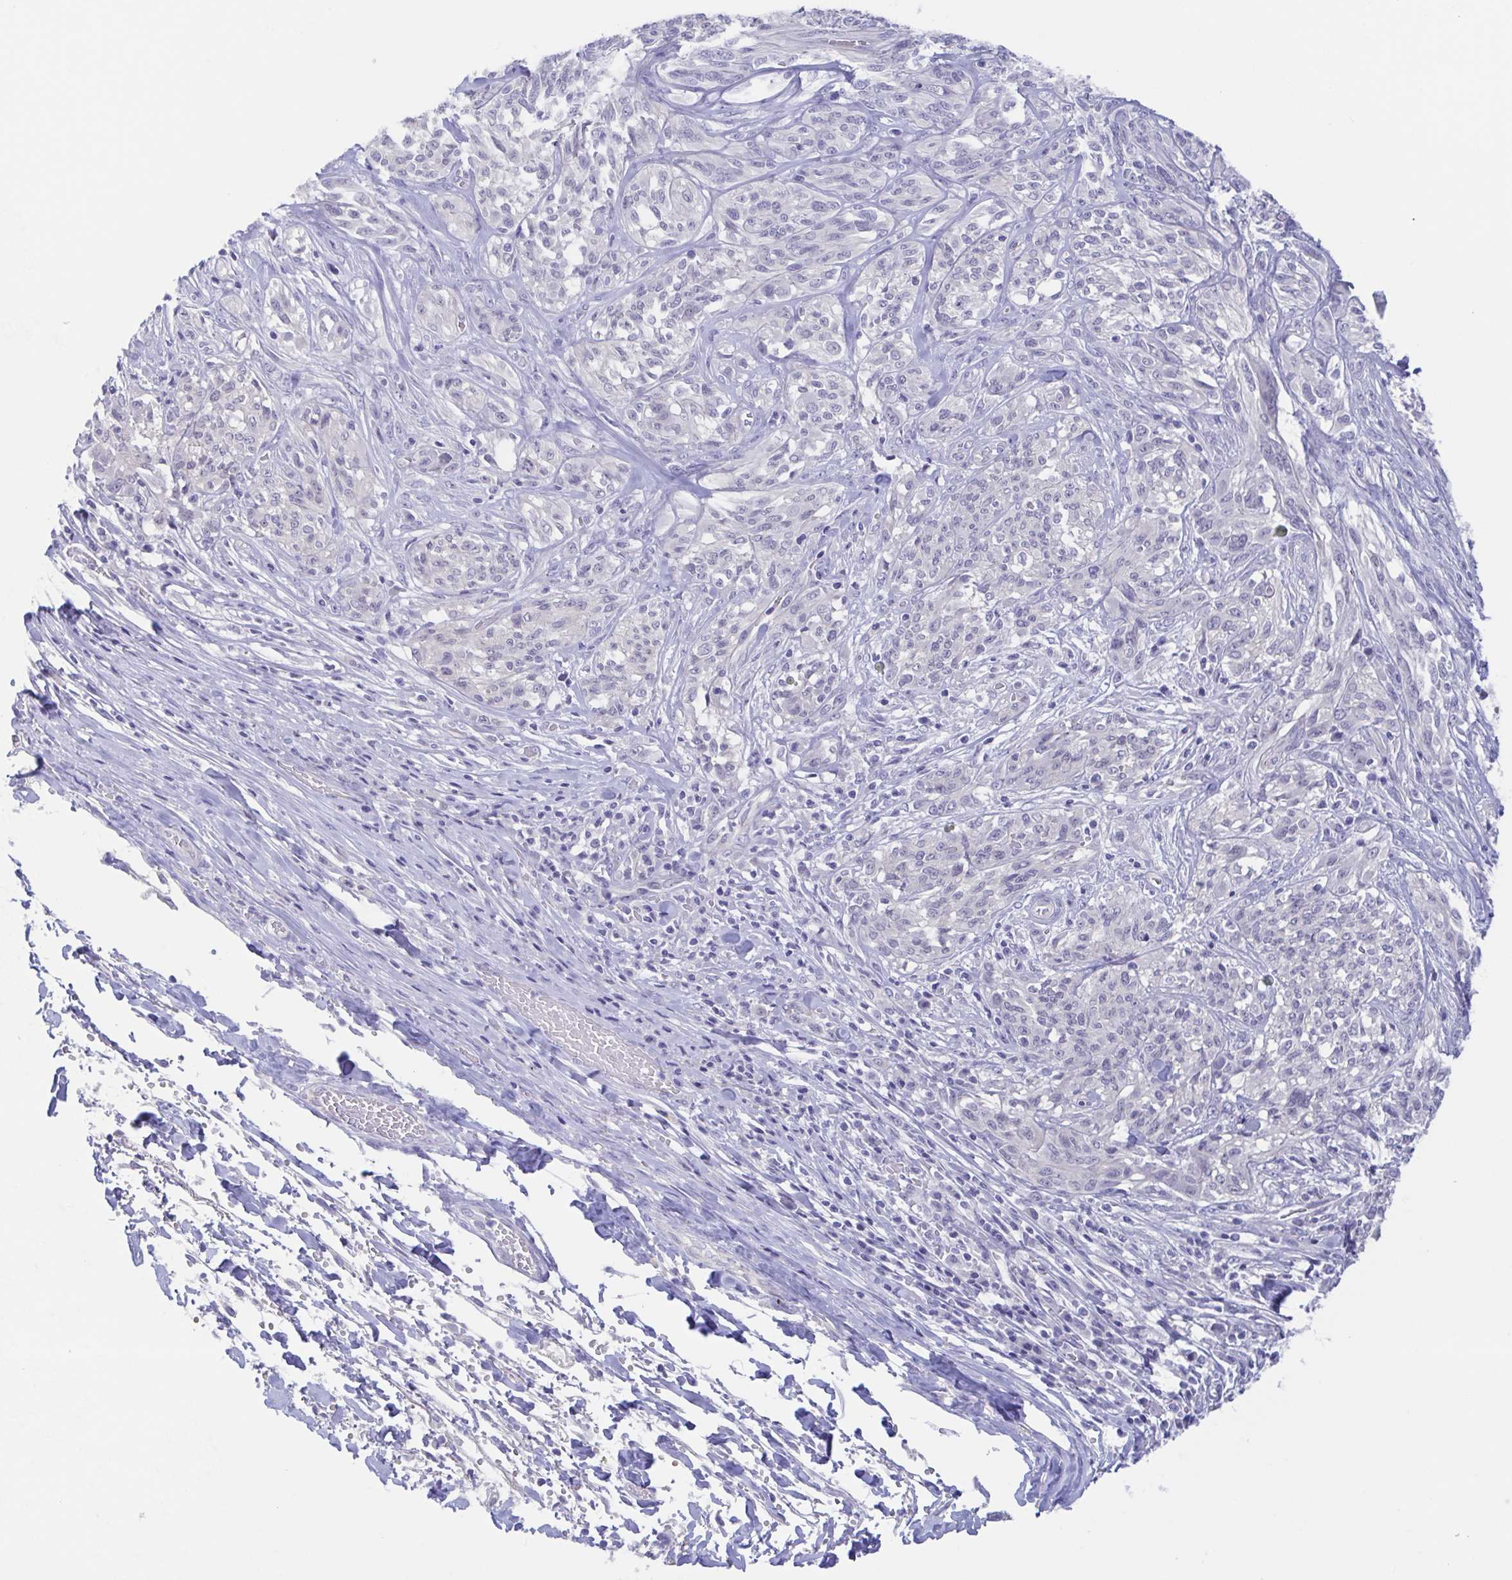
{"staining": {"intensity": "negative", "quantity": "none", "location": "none"}, "tissue": "melanoma", "cell_type": "Tumor cells", "image_type": "cancer", "snomed": [{"axis": "morphology", "description": "Malignant melanoma, NOS"}, {"axis": "topography", "description": "Skin"}], "caption": "Image shows no significant protein positivity in tumor cells of malignant melanoma.", "gene": "TEX12", "patient": {"sex": "female", "age": 91}}